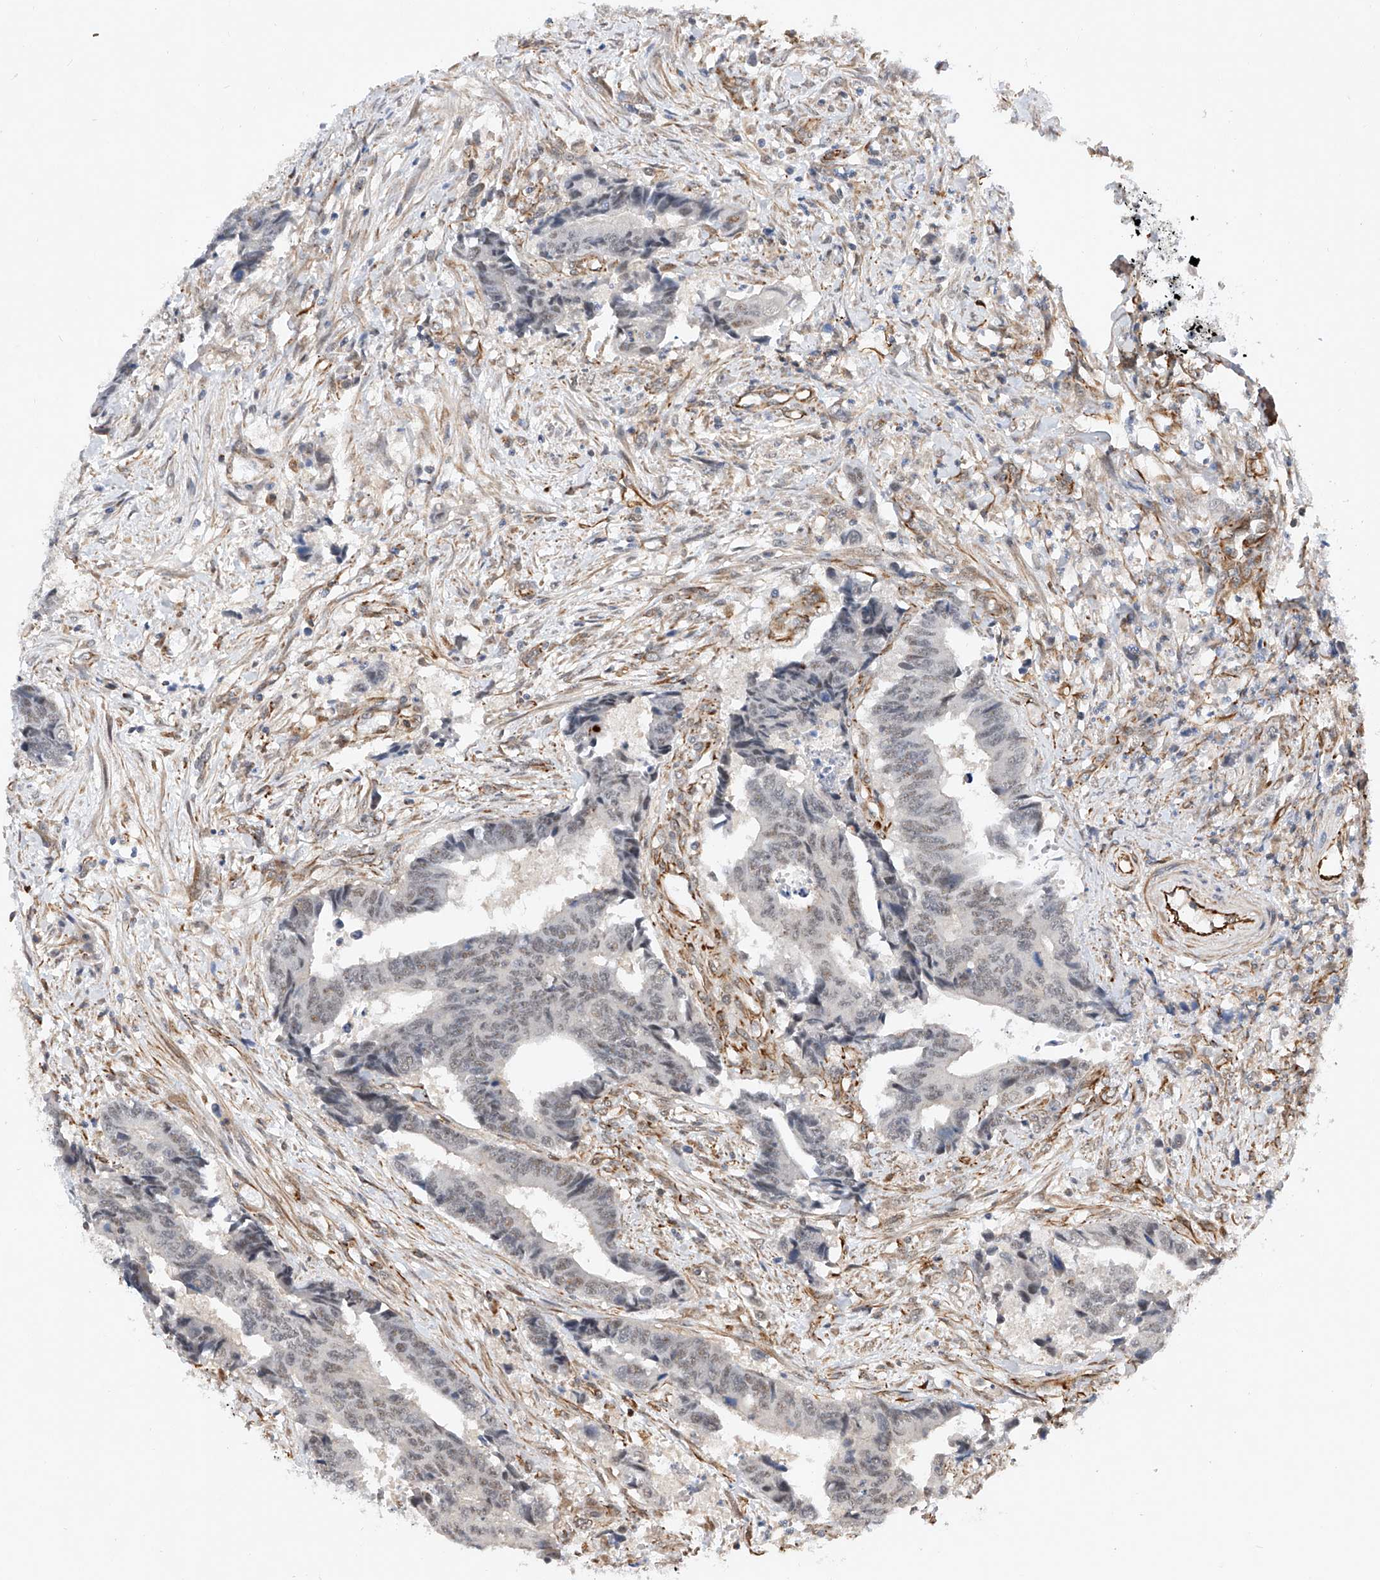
{"staining": {"intensity": "weak", "quantity": "<25%", "location": "nuclear"}, "tissue": "colorectal cancer", "cell_type": "Tumor cells", "image_type": "cancer", "snomed": [{"axis": "morphology", "description": "Adenocarcinoma, NOS"}, {"axis": "topography", "description": "Rectum"}], "caption": "Tumor cells show no significant positivity in colorectal cancer (adenocarcinoma). (DAB (3,3'-diaminobenzidine) immunohistochemistry, high magnification).", "gene": "AMD1", "patient": {"sex": "male", "age": 84}}